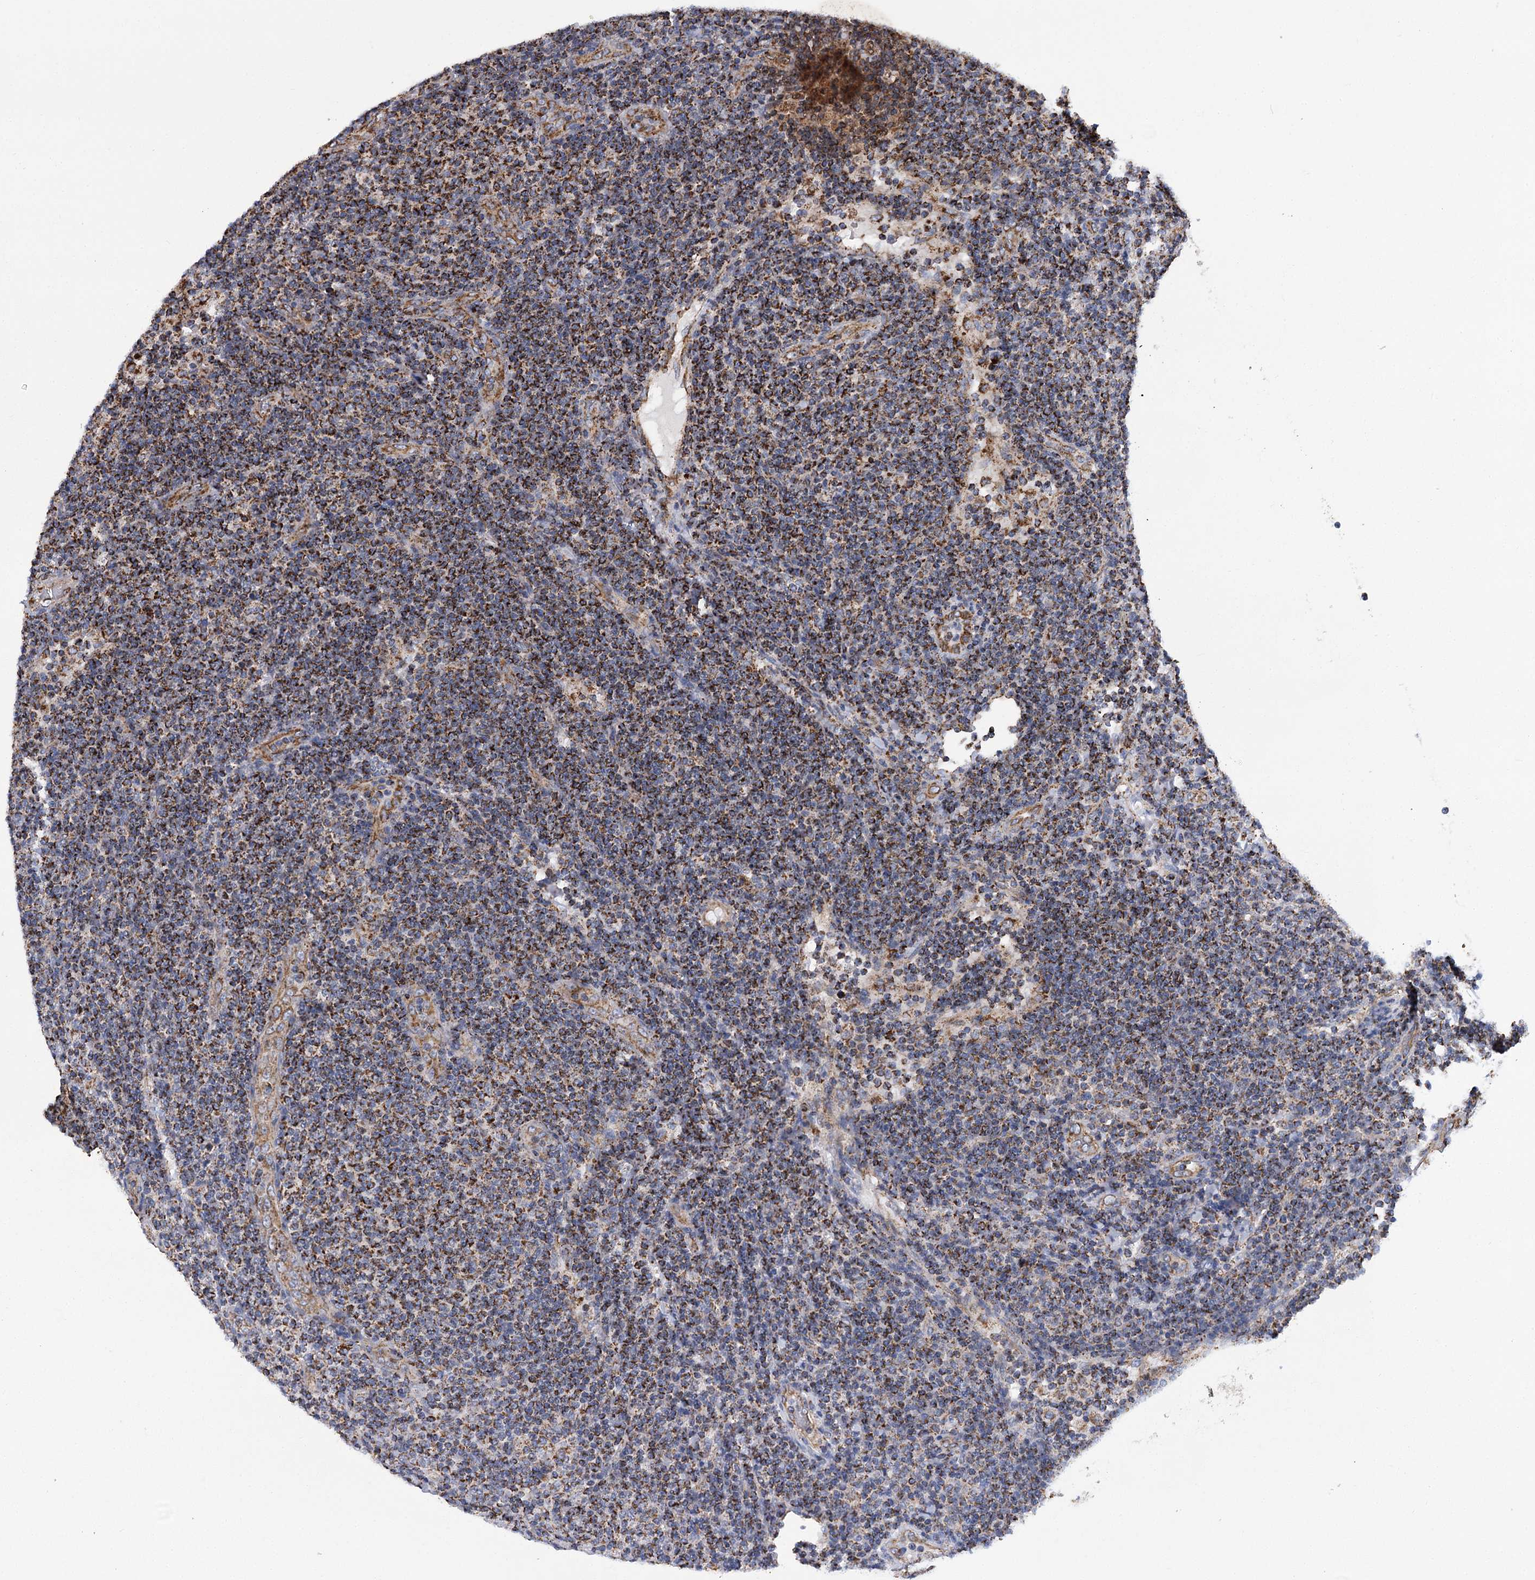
{"staining": {"intensity": "strong", "quantity": ">75%", "location": "cytoplasmic/membranous"}, "tissue": "lymphoma", "cell_type": "Tumor cells", "image_type": "cancer", "snomed": [{"axis": "morphology", "description": "Malignant lymphoma, non-Hodgkin's type, Low grade"}, {"axis": "topography", "description": "Lymph node"}], "caption": "Lymphoma stained with a brown dye displays strong cytoplasmic/membranous positive positivity in approximately >75% of tumor cells.", "gene": "CCDC73", "patient": {"sex": "male", "age": 66}}